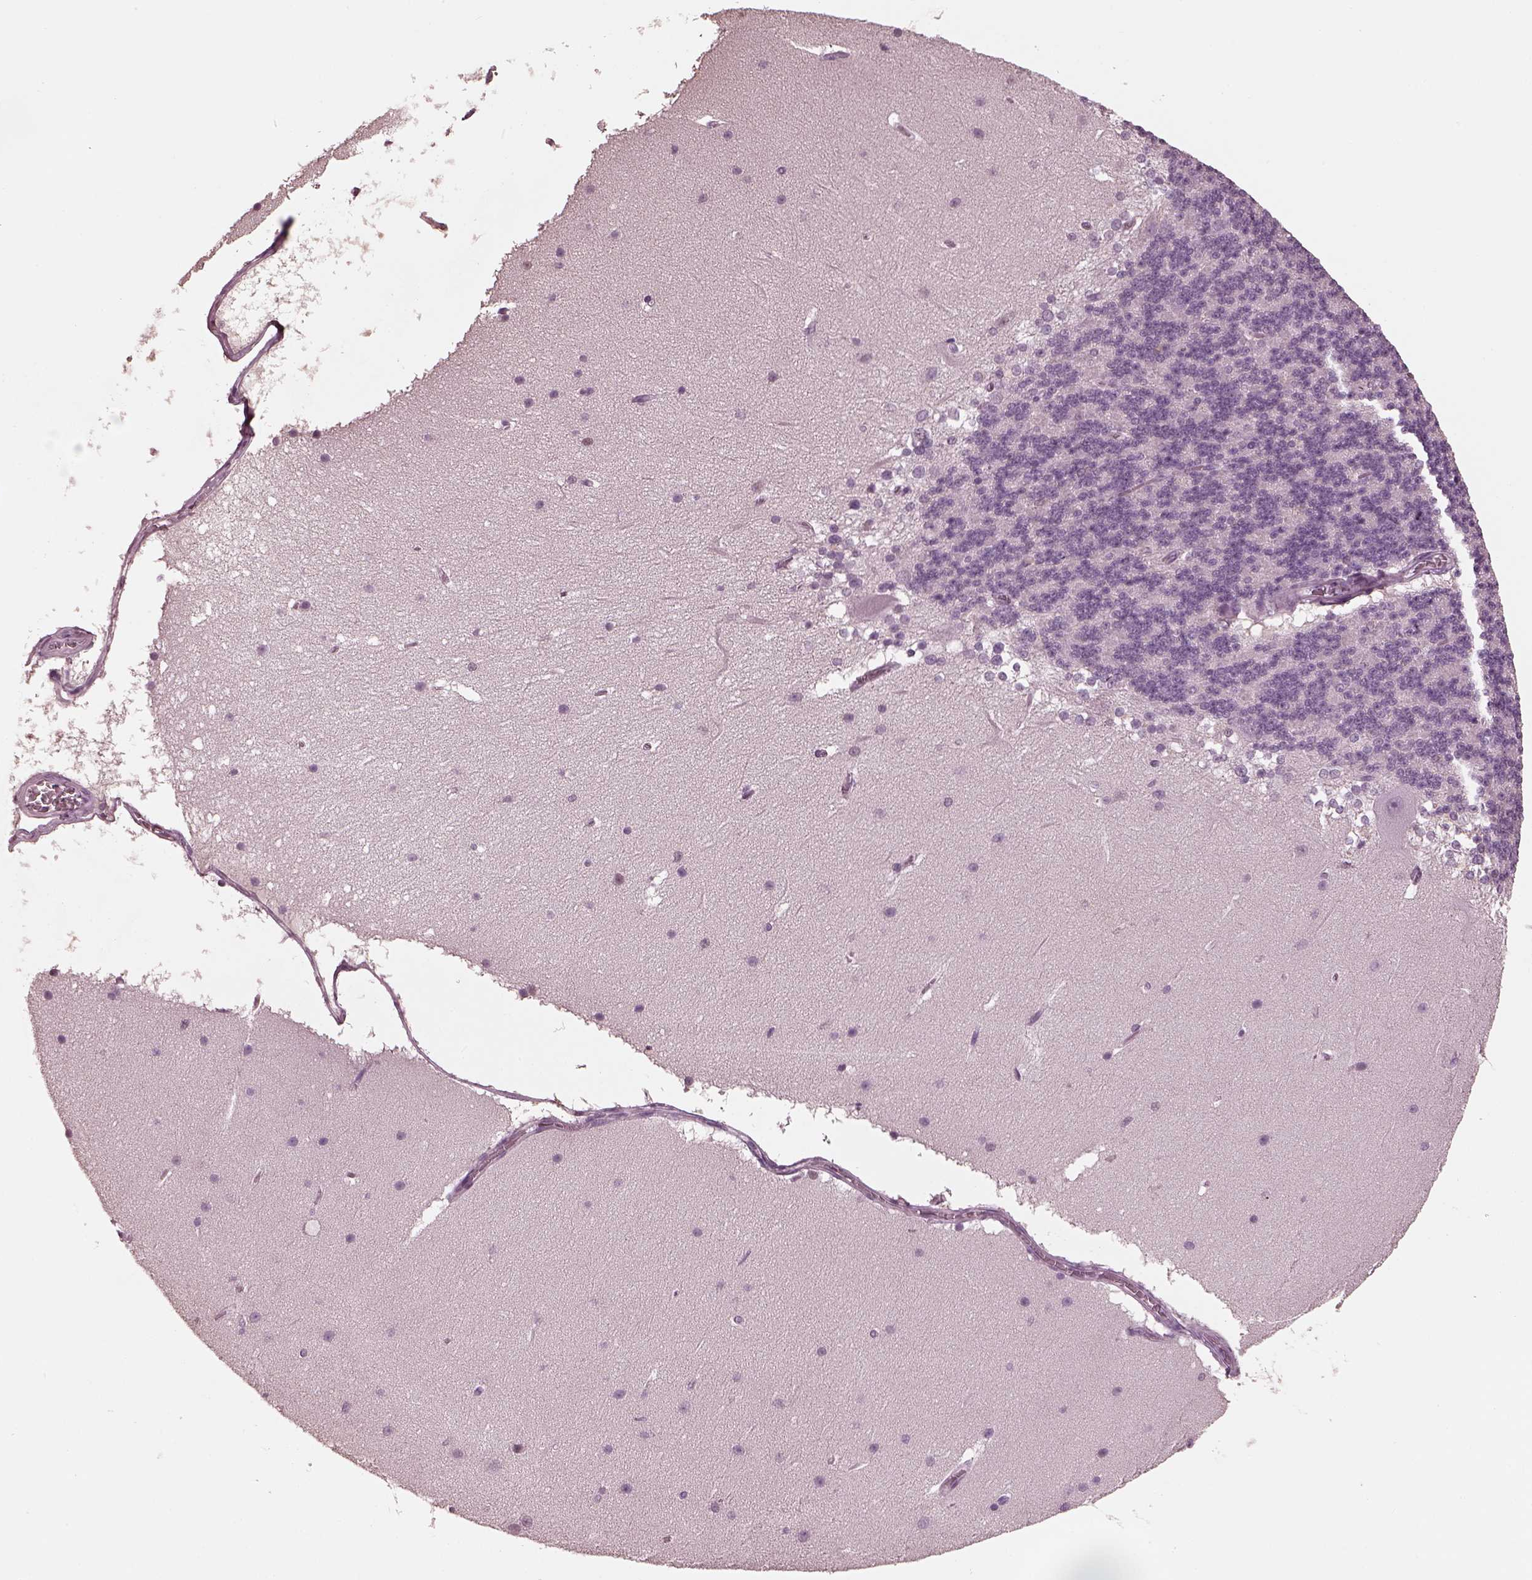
{"staining": {"intensity": "negative", "quantity": "none", "location": "none"}, "tissue": "cerebellum", "cell_type": "Cells in granular layer", "image_type": "normal", "snomed": [{"axis": "morphology", "description": "Normal tissue, NOS"}, {"axis": "topography", "description": "Cerebellum"}], "caption": "A histopathology image of cerebellum stained for a protein reveals no brown staining in cells in granular layer.", "gene": "TSKS", "patient": {"sex": "female", "age": 19}}